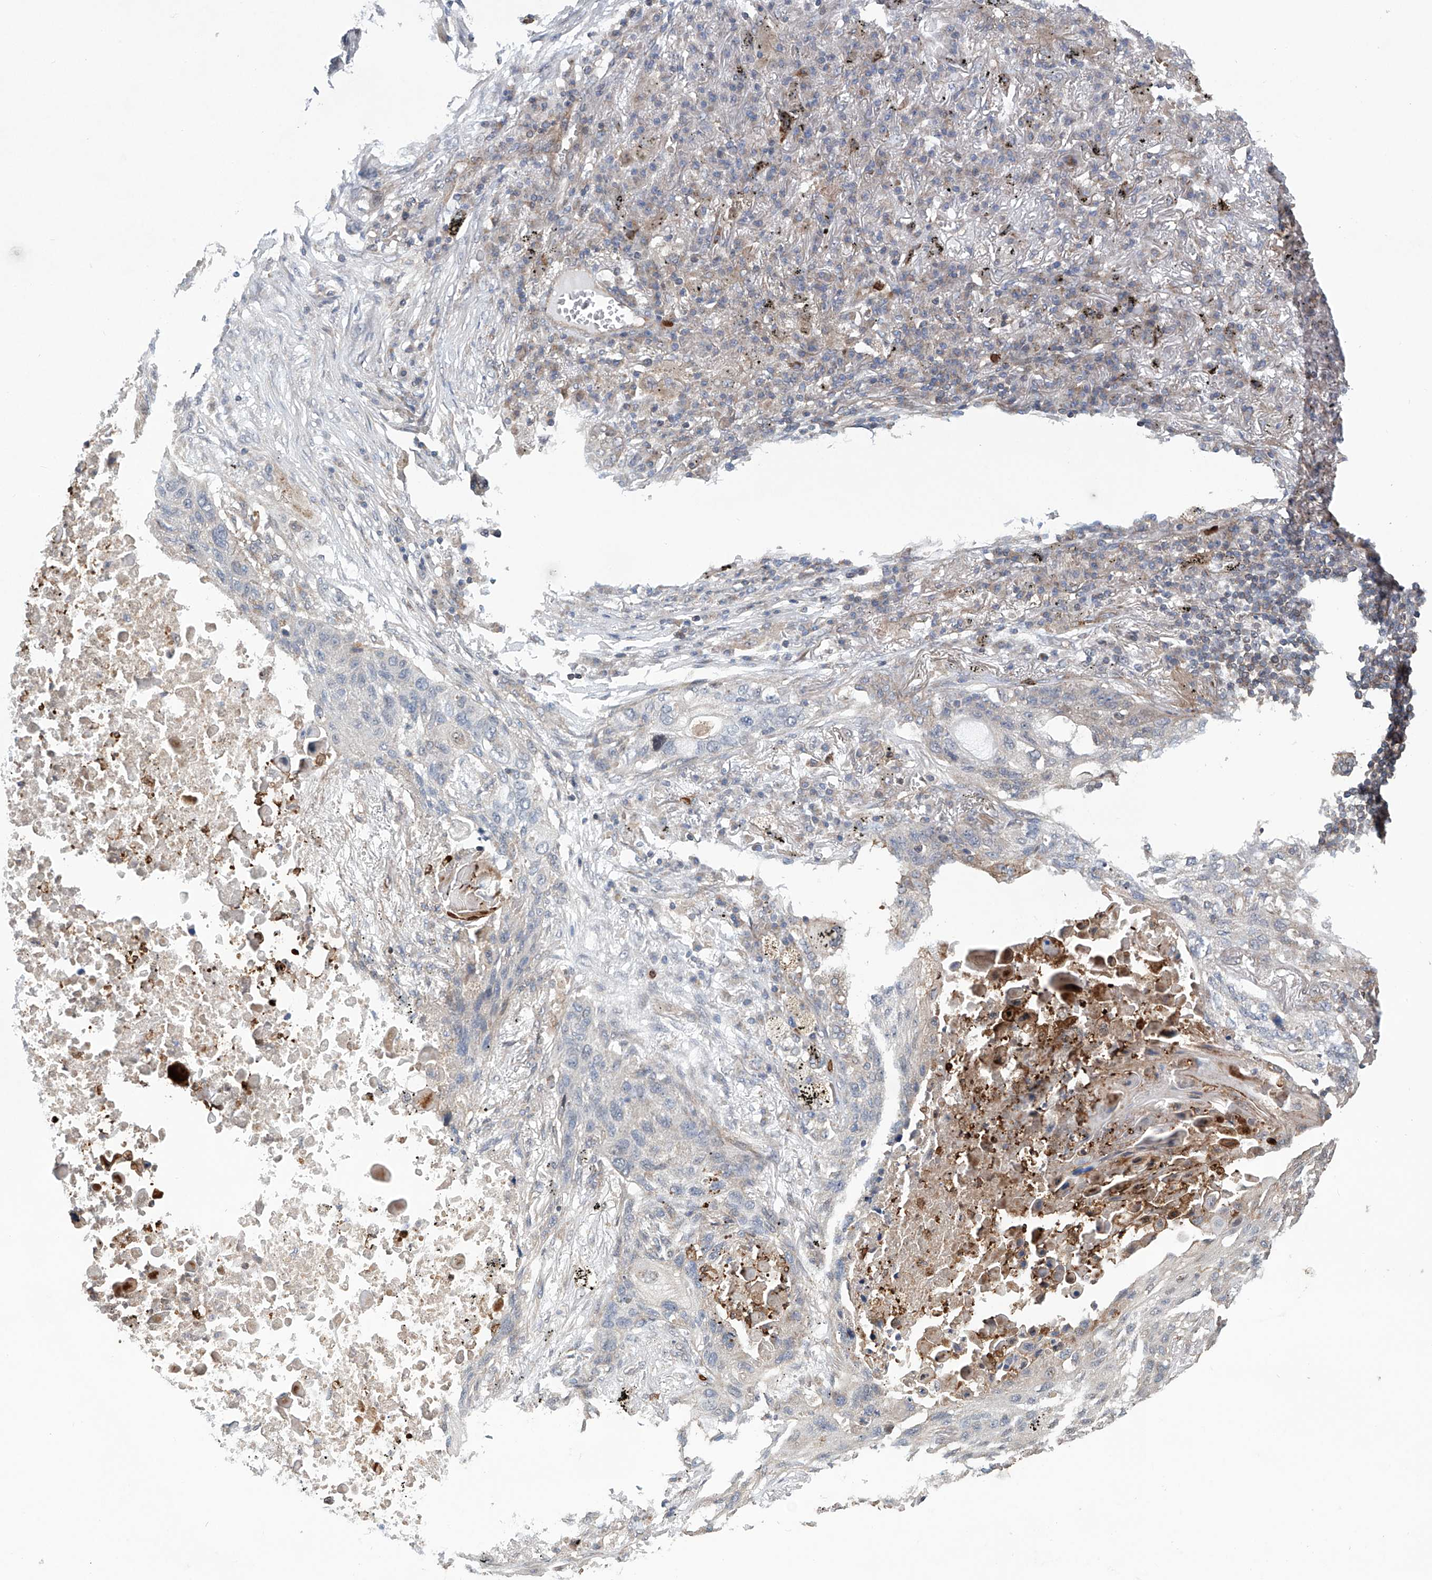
{"staining": {"intensity": "negative", "quantity": "none", "location": "none"}, "tissue": "lung cancer", "cell_type": "Tumor cells", "image_type": "cancer", "snomed": [{"axis": "morphology", "description": "Squamous cell carcinoma, NOS"}, {"axis": "topography", "description": "Lung"}], "caption": "The micrograph demonstrates no staining of tumor cells in squamous cell carcinoma (lung).", "gene": "EIF2D", "patient": {"sex": "female", "age": 63}}